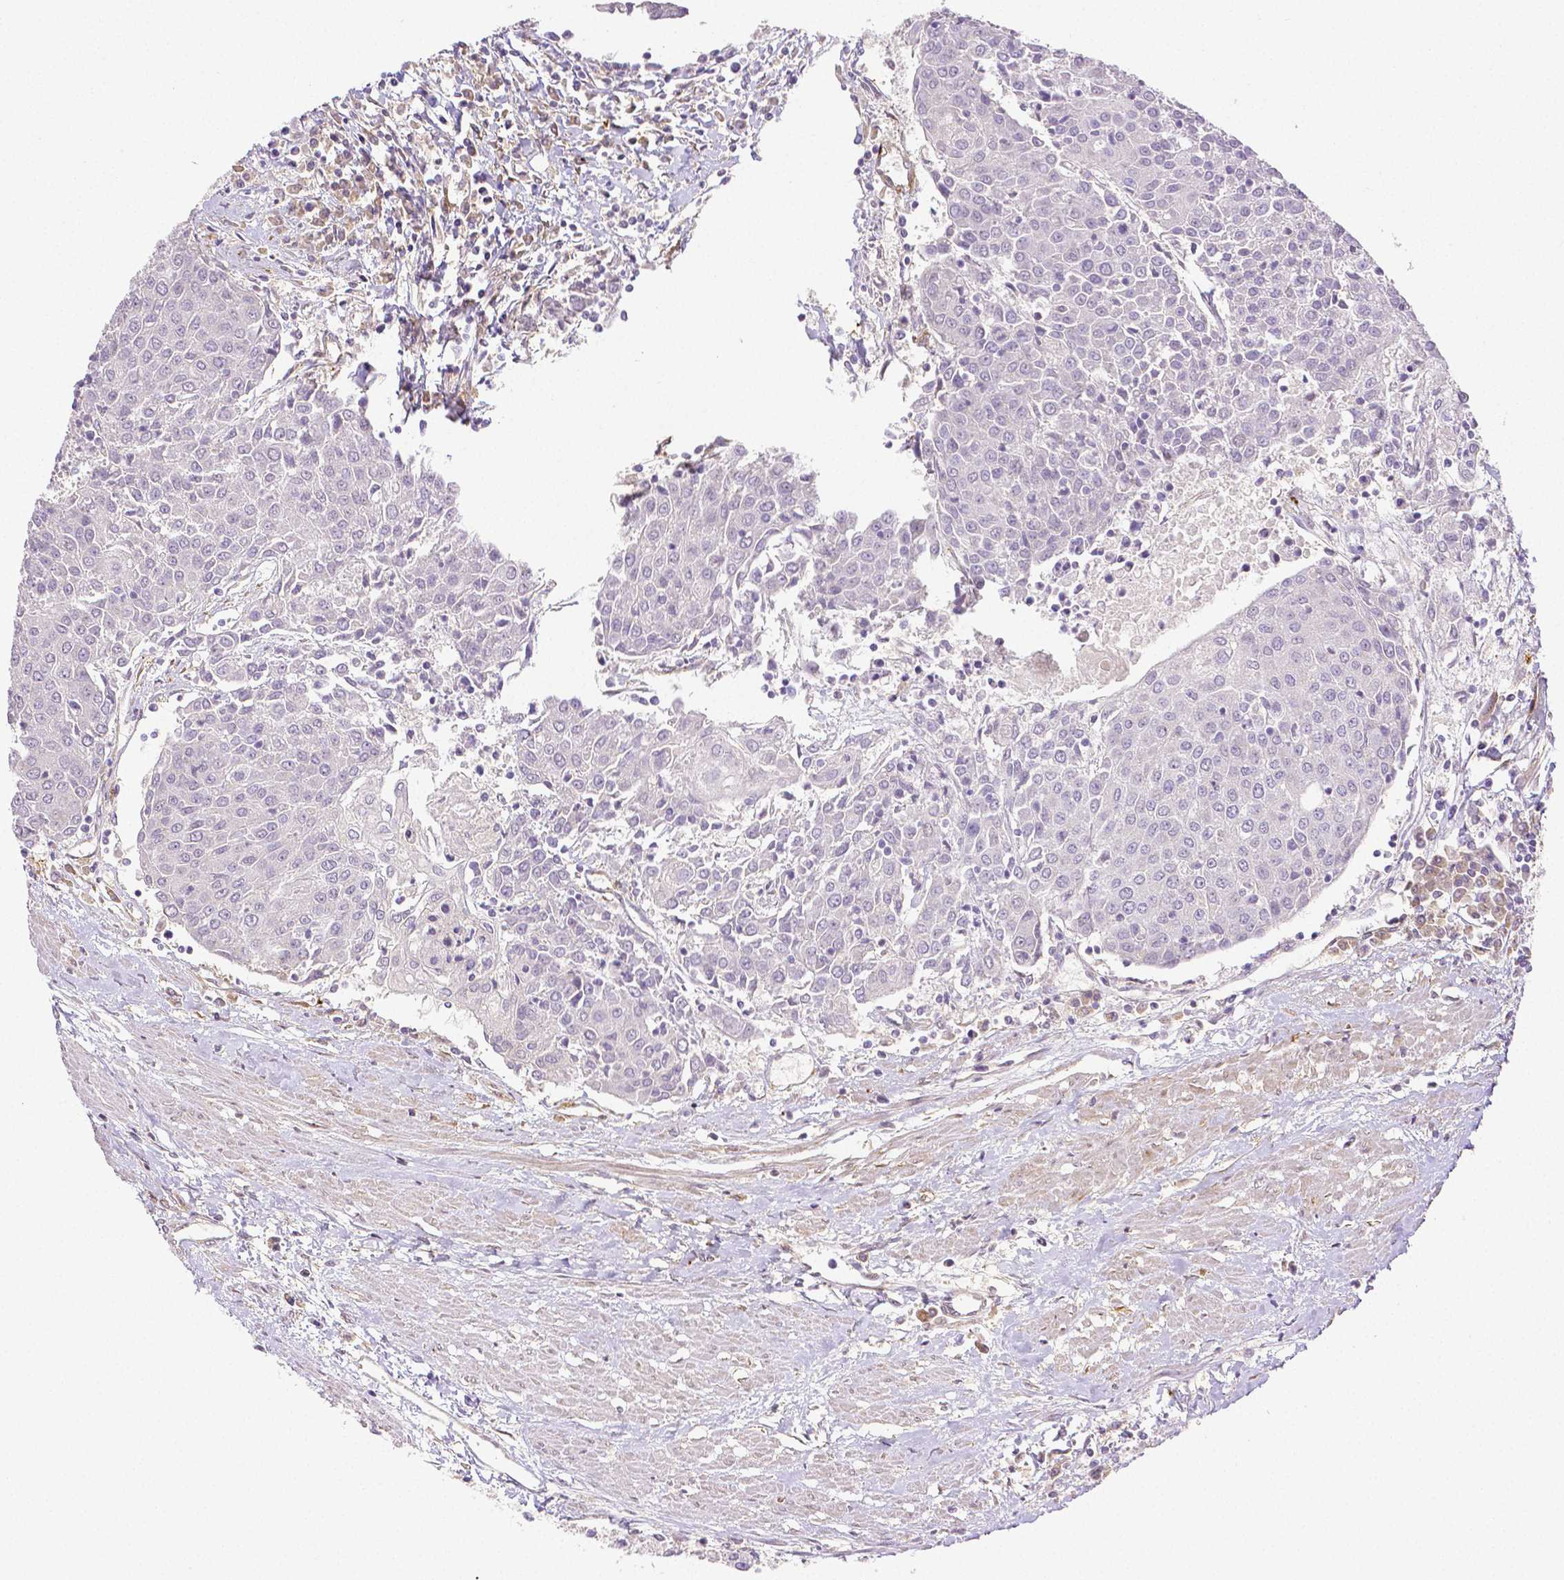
{"staining": {"intensity": "negative", "quantity": "none", "location": "none"}, "tissue": "urothelial cancer", "cell_type": "Tumor cells", "image_type": "cancer", "snomed": [{"axis": "morphology", "description": "Urothelial carcinoma, High grade"}, {"axis": "topography", "description": "Urinary bladder"}], "caption": "An image of human urothelial carcinoma (high-grade) is negative for staining in tumor cells.", "gene": "THY1", "patient": {"sex": "female", "age": 85}}